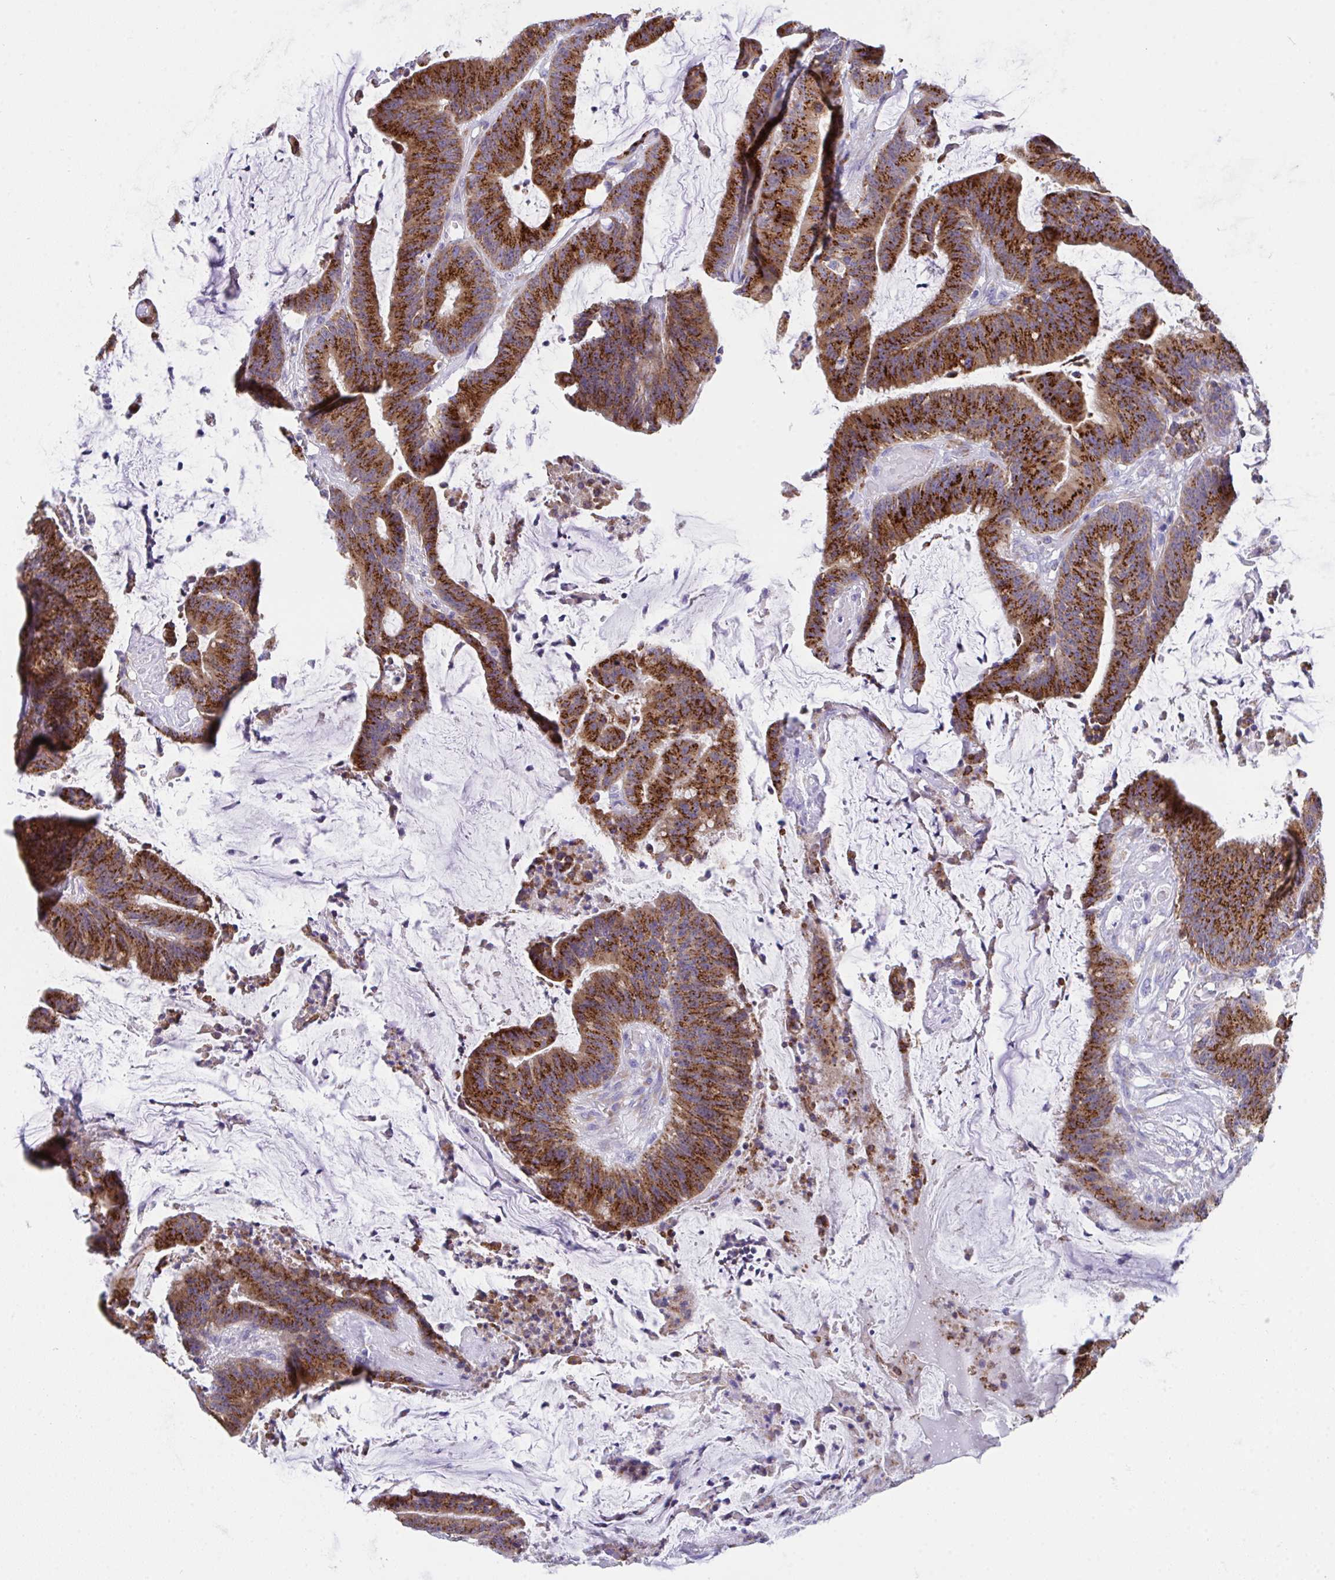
{"staining": {"intensity": "strong", "quantity": ">75%", "location": "cytoplasmic/membranous"}, "tissue": "colorectal cancer", "cell_type": "Tumor cells", "image_type": "cancer", "snomed": [{"axis": "morphology", "description": "Adenocarcinoma, NOS"}, {"axis": "topography", "description": "Colon"}], "caption": "A high-resolution histopathology image shows immunohistochemistry (IHC) staining of colorectal cancer, which exhibits strong cytoplasmic/membranous staining in about >75% of tumor cells. Nuclei are stained in blue.", "gene": "MIA3", "patient": {"sex": "female", "age": 78}}